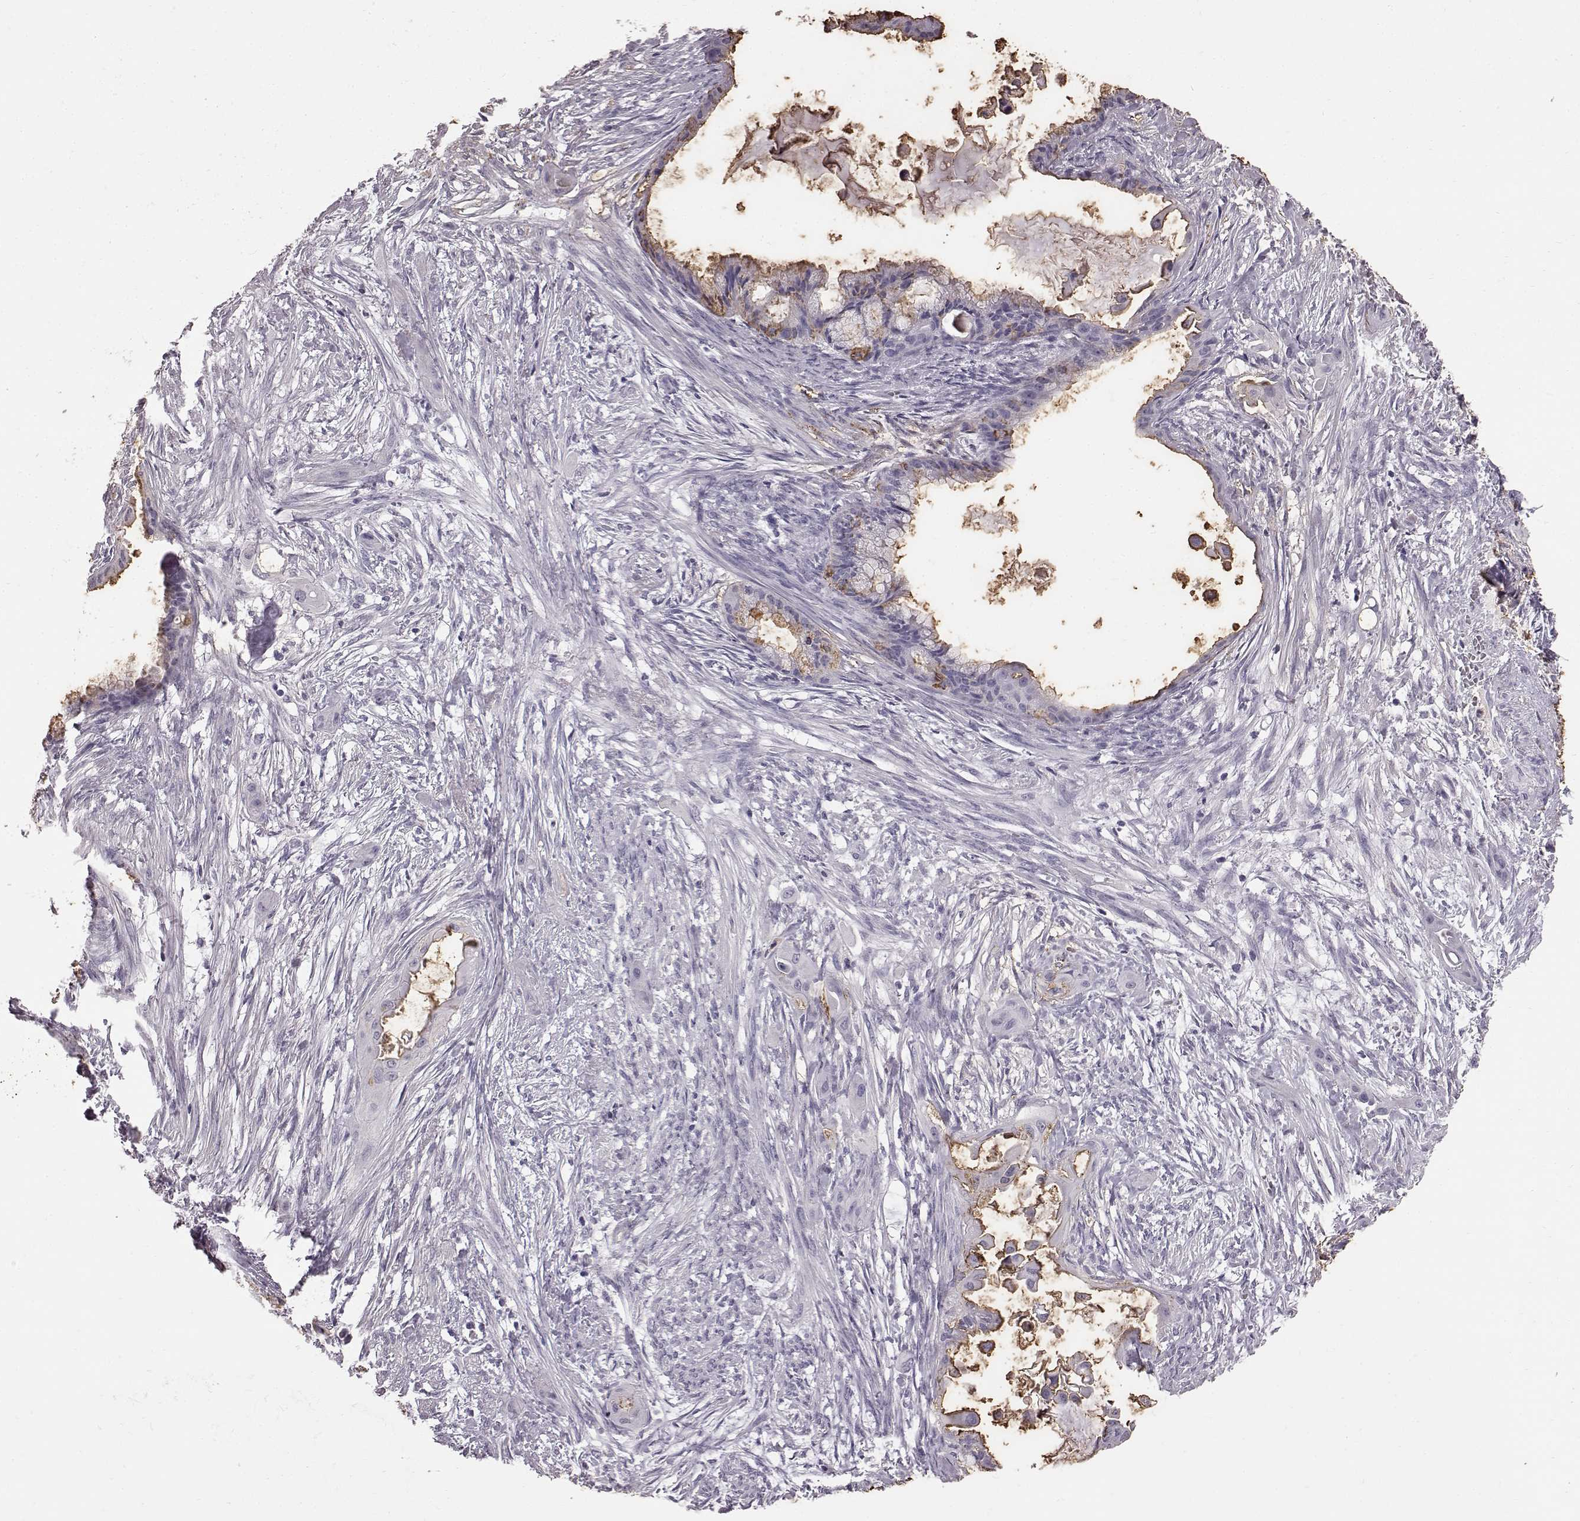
{"staining": {"intensity": "negative", "quantity": "none", "location": "none"}, "tissue": "endometrial cancer", "cell_type": "Tumor cells", "image_type": "cancer", "snomed": [{"axis": "morphology", "description": "Adenocarcinoma, NOS"}, {"axis": "topography", "description": "Endometrium"}], "caption": "DAB (3,3'-diaminobenzidine) immunohistochemical staining of human endometrial adenocarcinoma exhibits no significant expression in tumor cells.", "gene": "FUT4", "patient": {"sex": "female", "age": 86}}